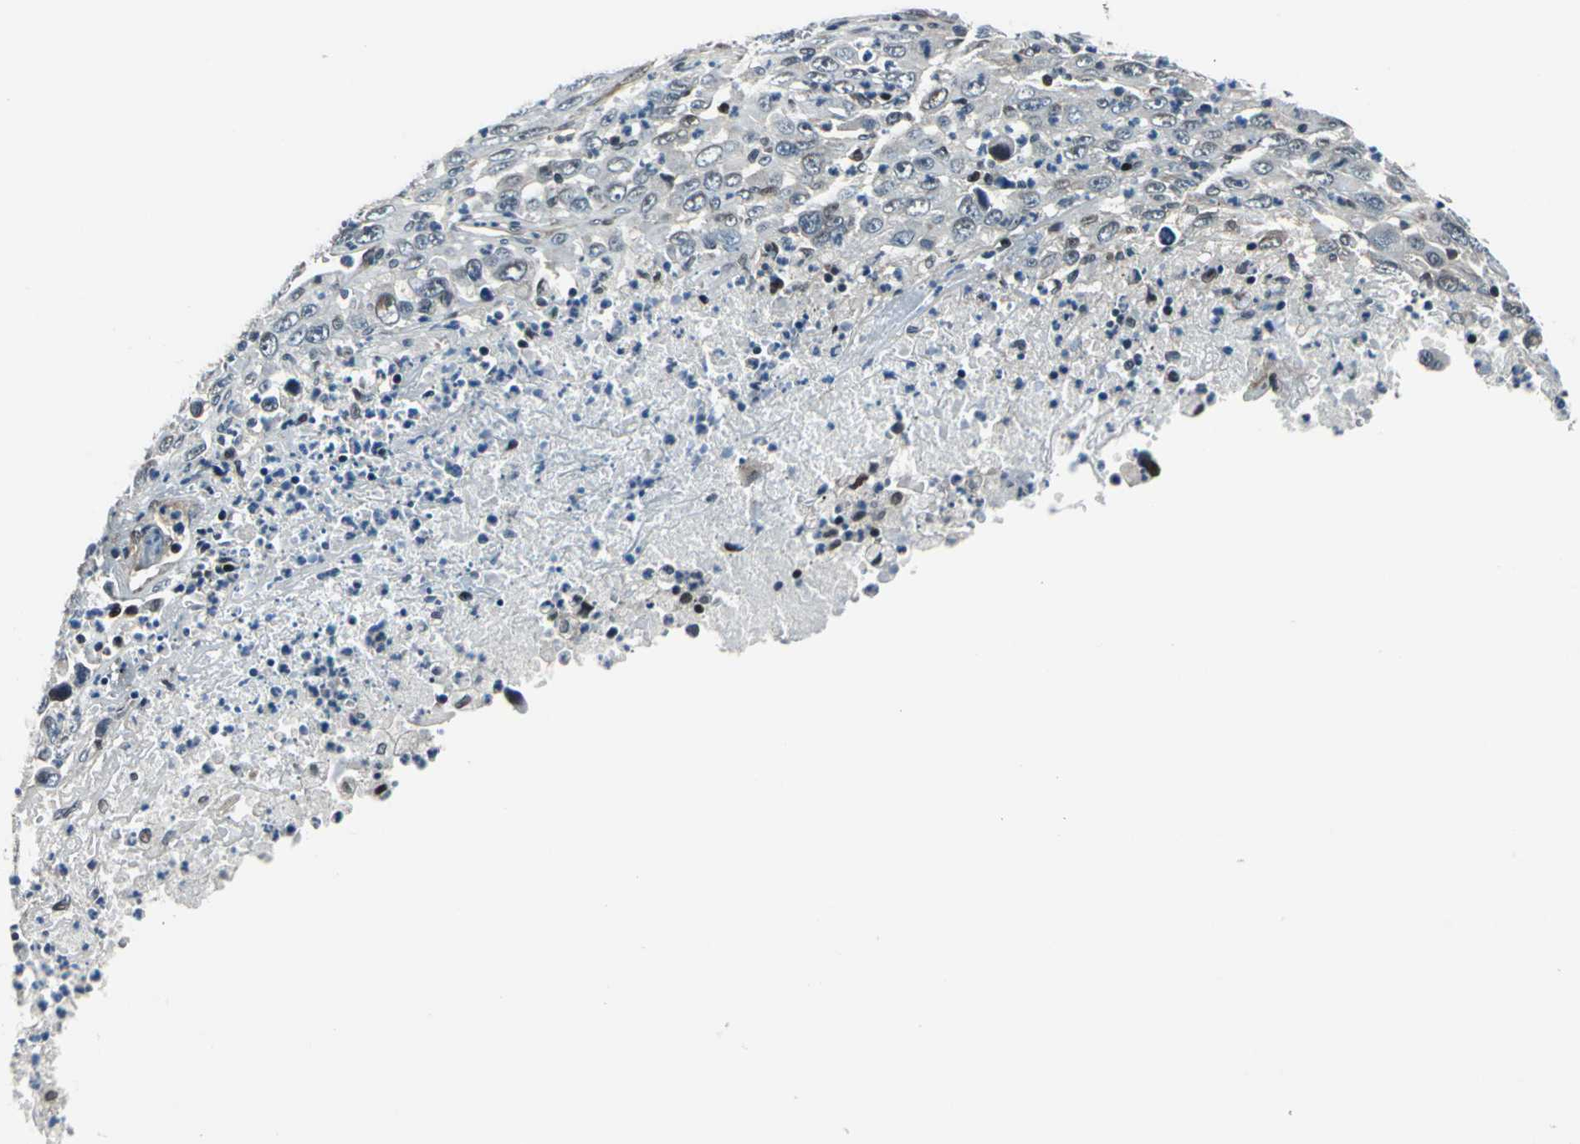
{"staining": {"intensity": "weak", "quantity": "<25%", "location": "nuclear"}, "tissue": "melanoma", "cell_type": "Tumor cells", "image_type": "cancer", "snomed": [{"axis": "morphology", "description": "Malignant melanoma, Metastatic site"}, {"axis": "topography", "description": "Skin"}], "caption": "Melanoma stained for a protein using immunohistochemistry (IHC) exhibits no expression tumor cells.", "gene": "POLR3K", "patient": {"sex": "female", "age": 56}}